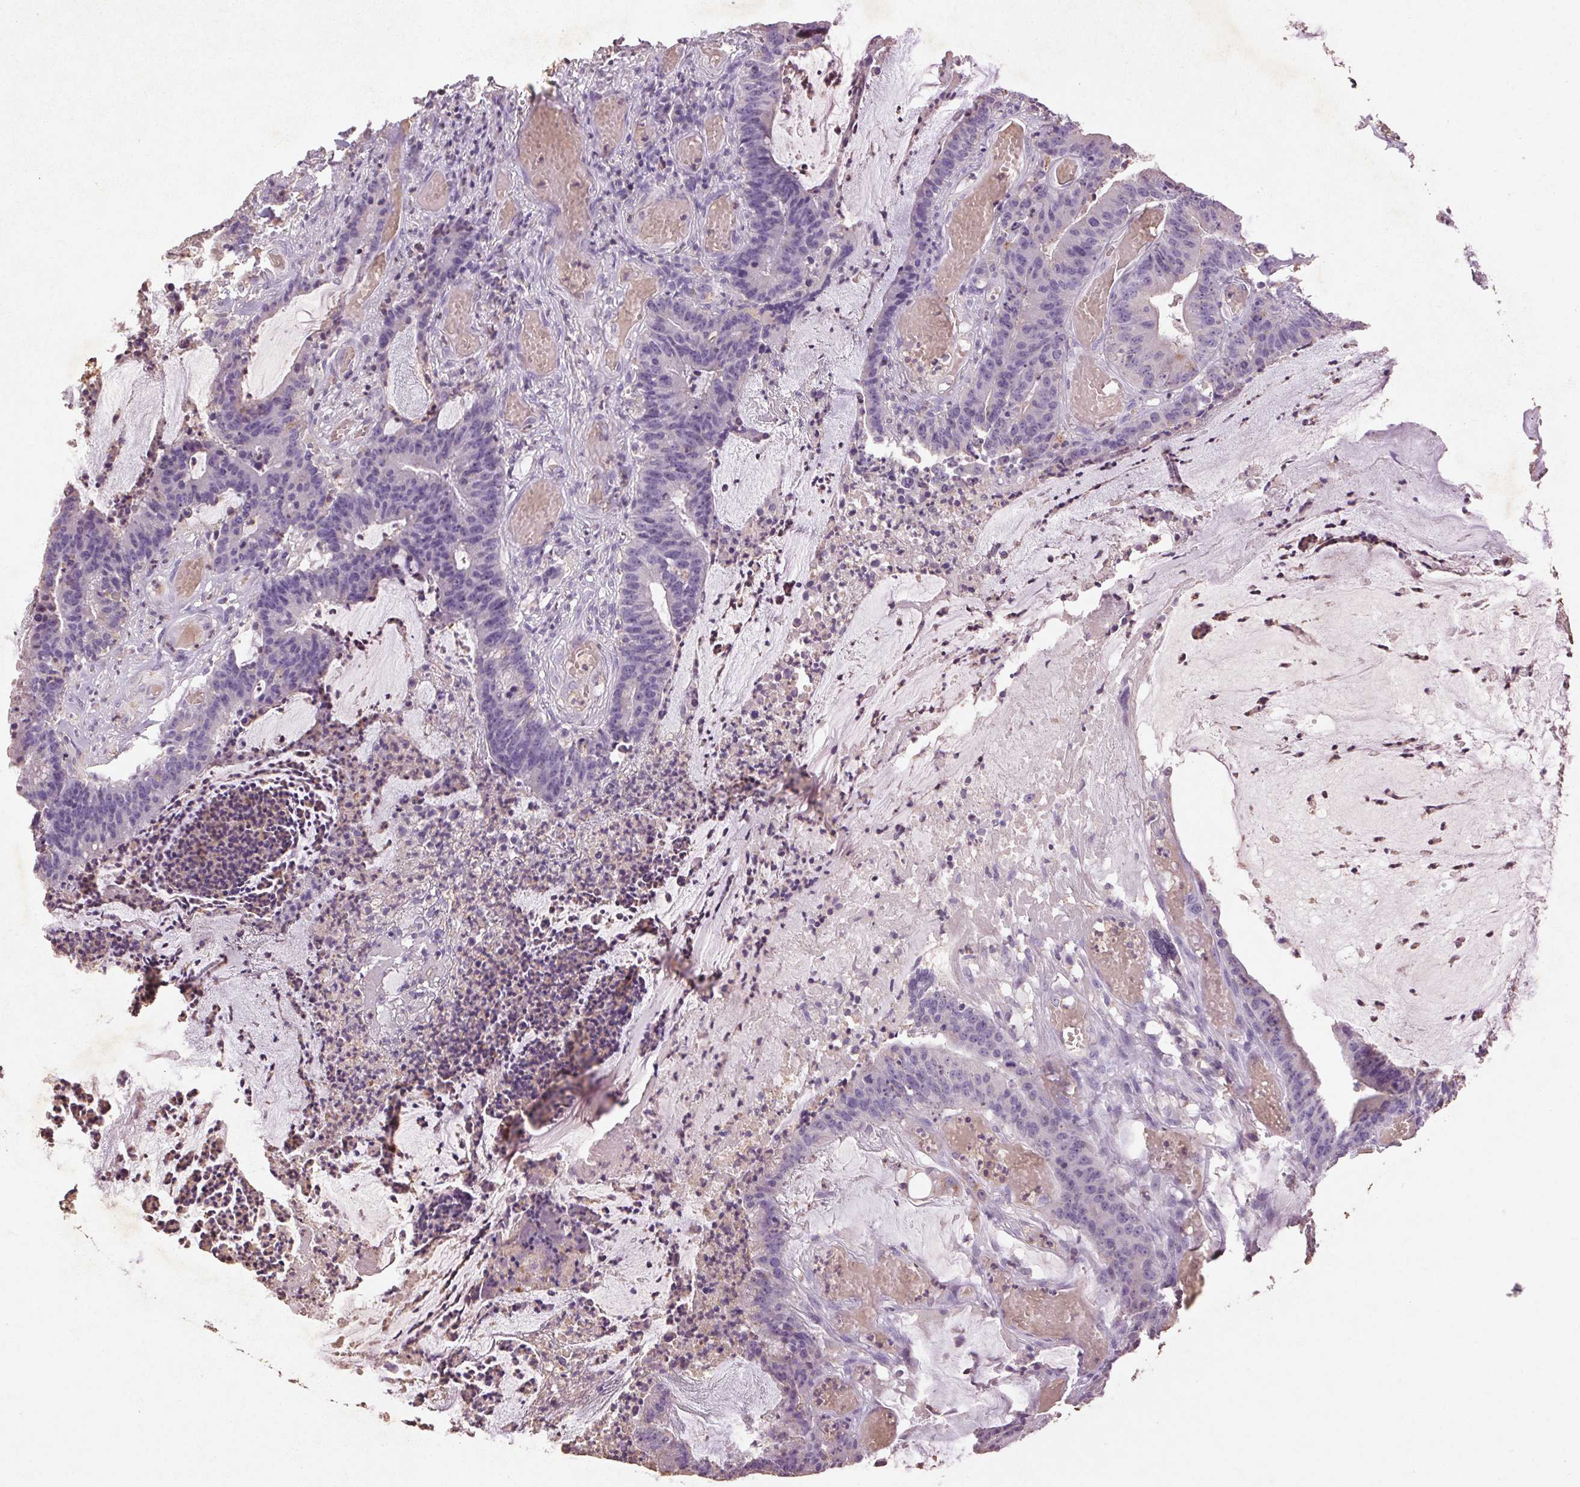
{"staining": {"intensity": "negative", "quantity": "none", "location": "none"}, "tissue": "colorectal cancer", "cell_type": "Tumor cells", "image_type": "cancer", "snomed": [{"axis": "morphology", "description": "Adenocarcinoma, NOS"}, {"axis": "topography", "description": "Colon"}], "caption": "IHC of human colorectal adenocarcinoma reveals no staining in tumor cells.", "gene": "FNDC7", "patient": {"sex": "female", "age": 78}}